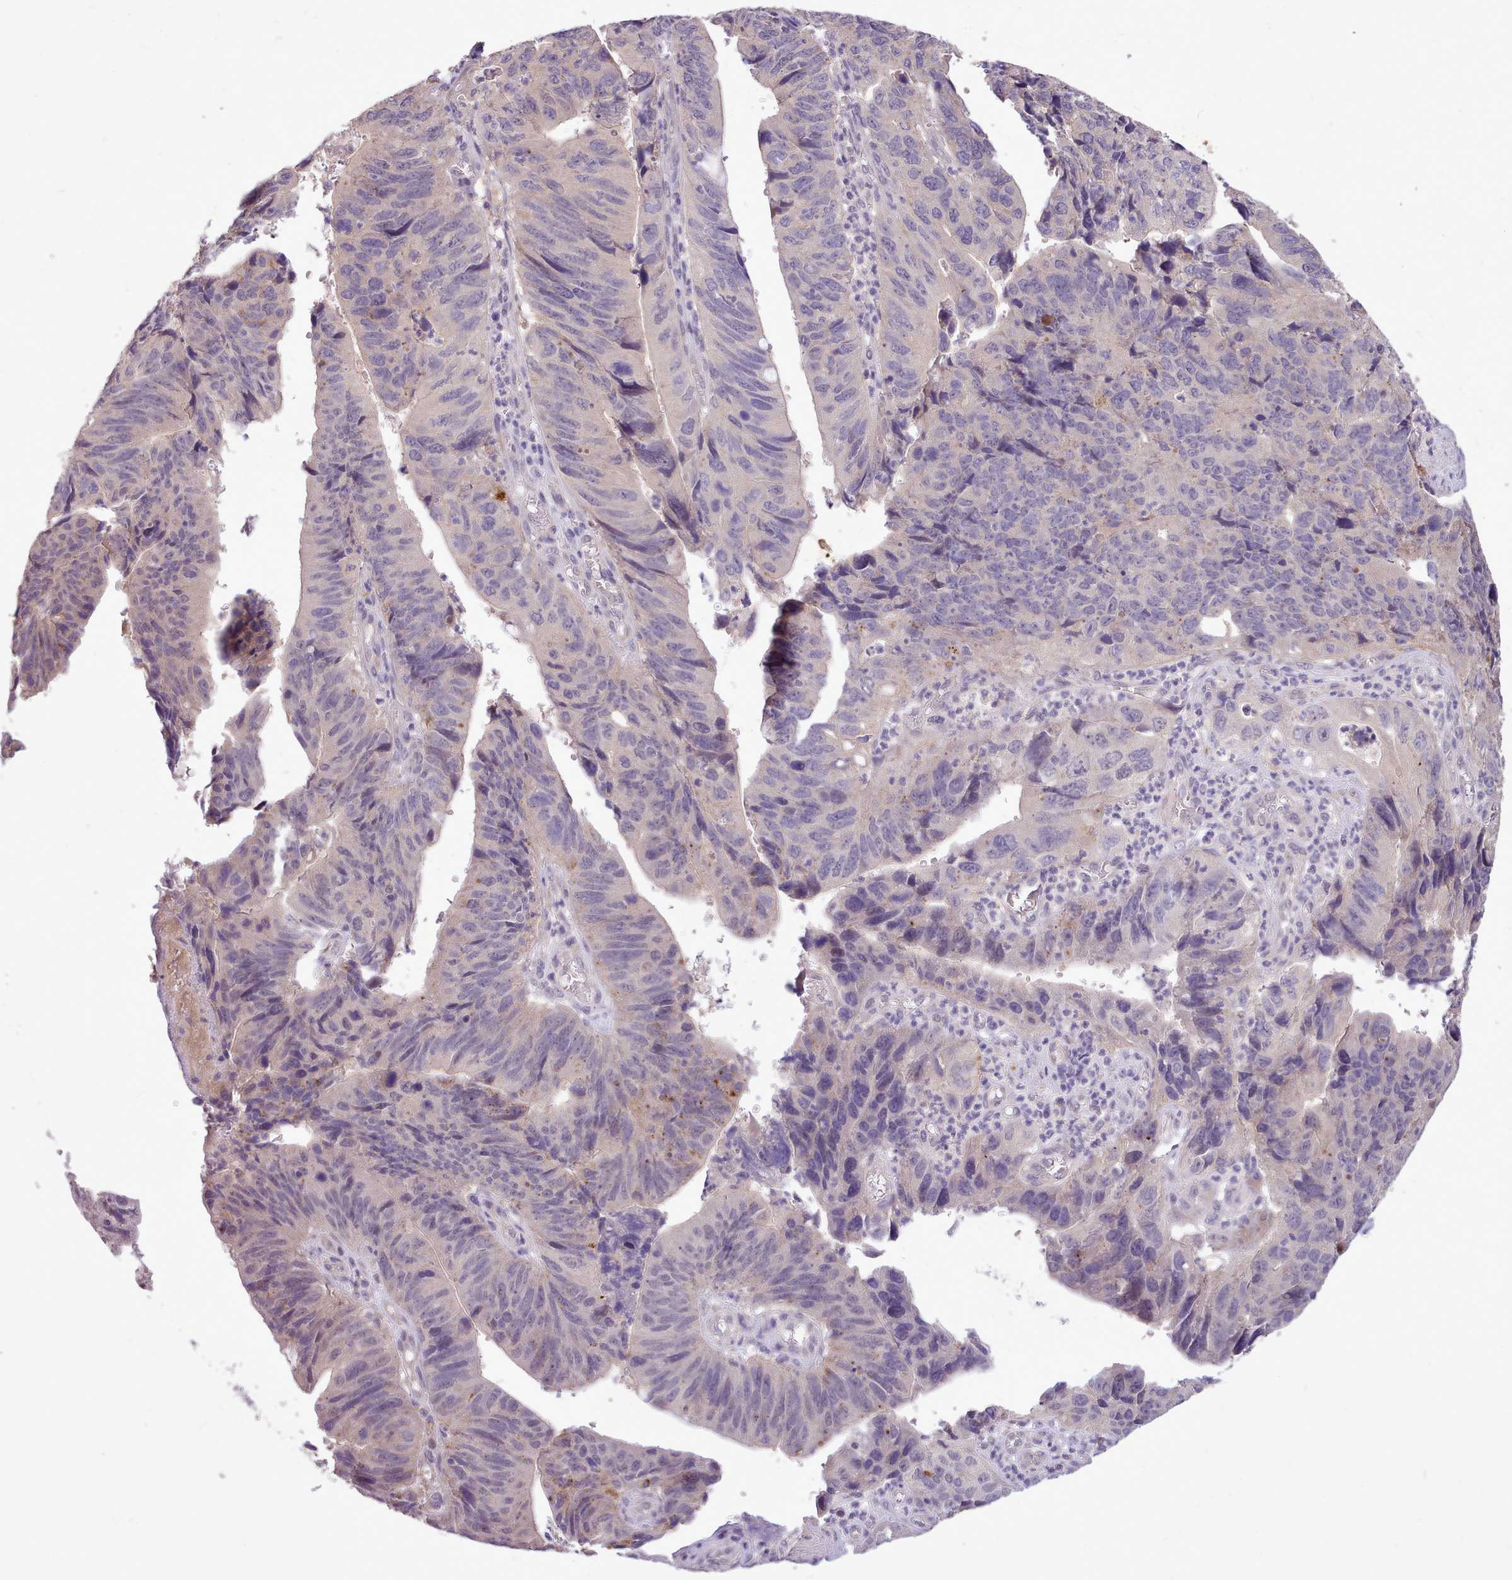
{"staining": {"intensity": "negative", "quantity": "none", "location": "none"}, "tissue": "stomach cancer", "cell_type": "Tumor cells", "image_type": "cancer", "snomed": [{"axis": "morphology", "description": "Adenocarcinoma, NOS"}, {"axis": "topography", "description": "Stomach"}], "caption": "DAB (3,3'-diaminobenzidine) immunohistochemical staining of human stomach adenocarcinoma exhibits no significant staining in tumor cells.", "gene": "ZNF607", "patient": {"sex": "male", "age": 59}}